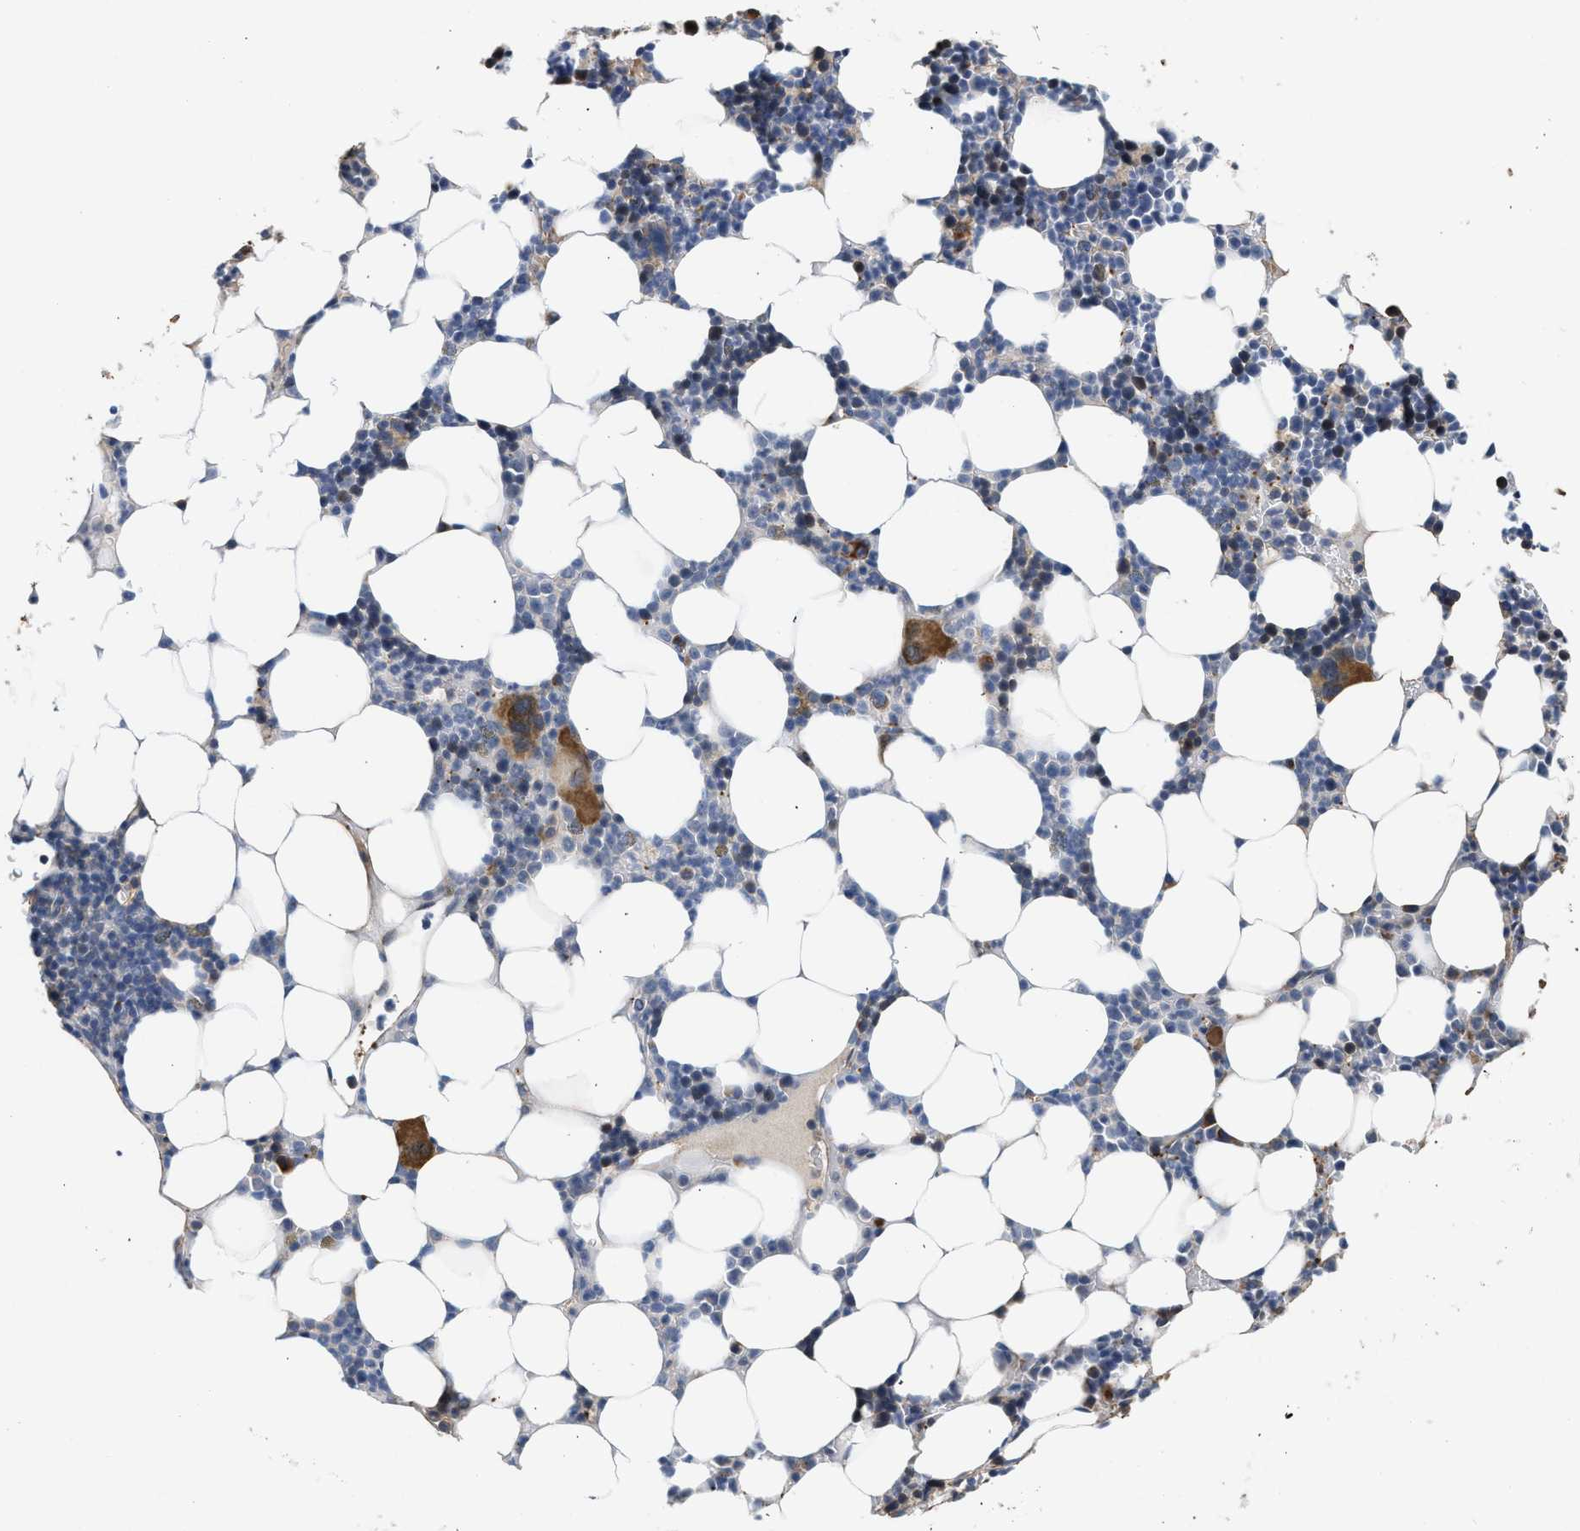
{"staining": {"intensity": "moderate", "quantity": "<25%", "location": "cytoplasmic/membranous"}, "tissue": "bone marrow", "cell_type": "Hematopoietic cells", "image_type": "normal", "snomed": [{"axis": "morphology", "description": "Normal tissue, NOS"}, {"axis": "topography", "description": "Bone marrow"}], "caption": "This is a micrograph of immunohistochemistry (IHC) staining of benign bone marrow, which shows moderate positivity in the cytoplasmic/membranous of hematopoietic cells.", "gene": "PIM1", "patient": {"sex": "female", "age": 73}}